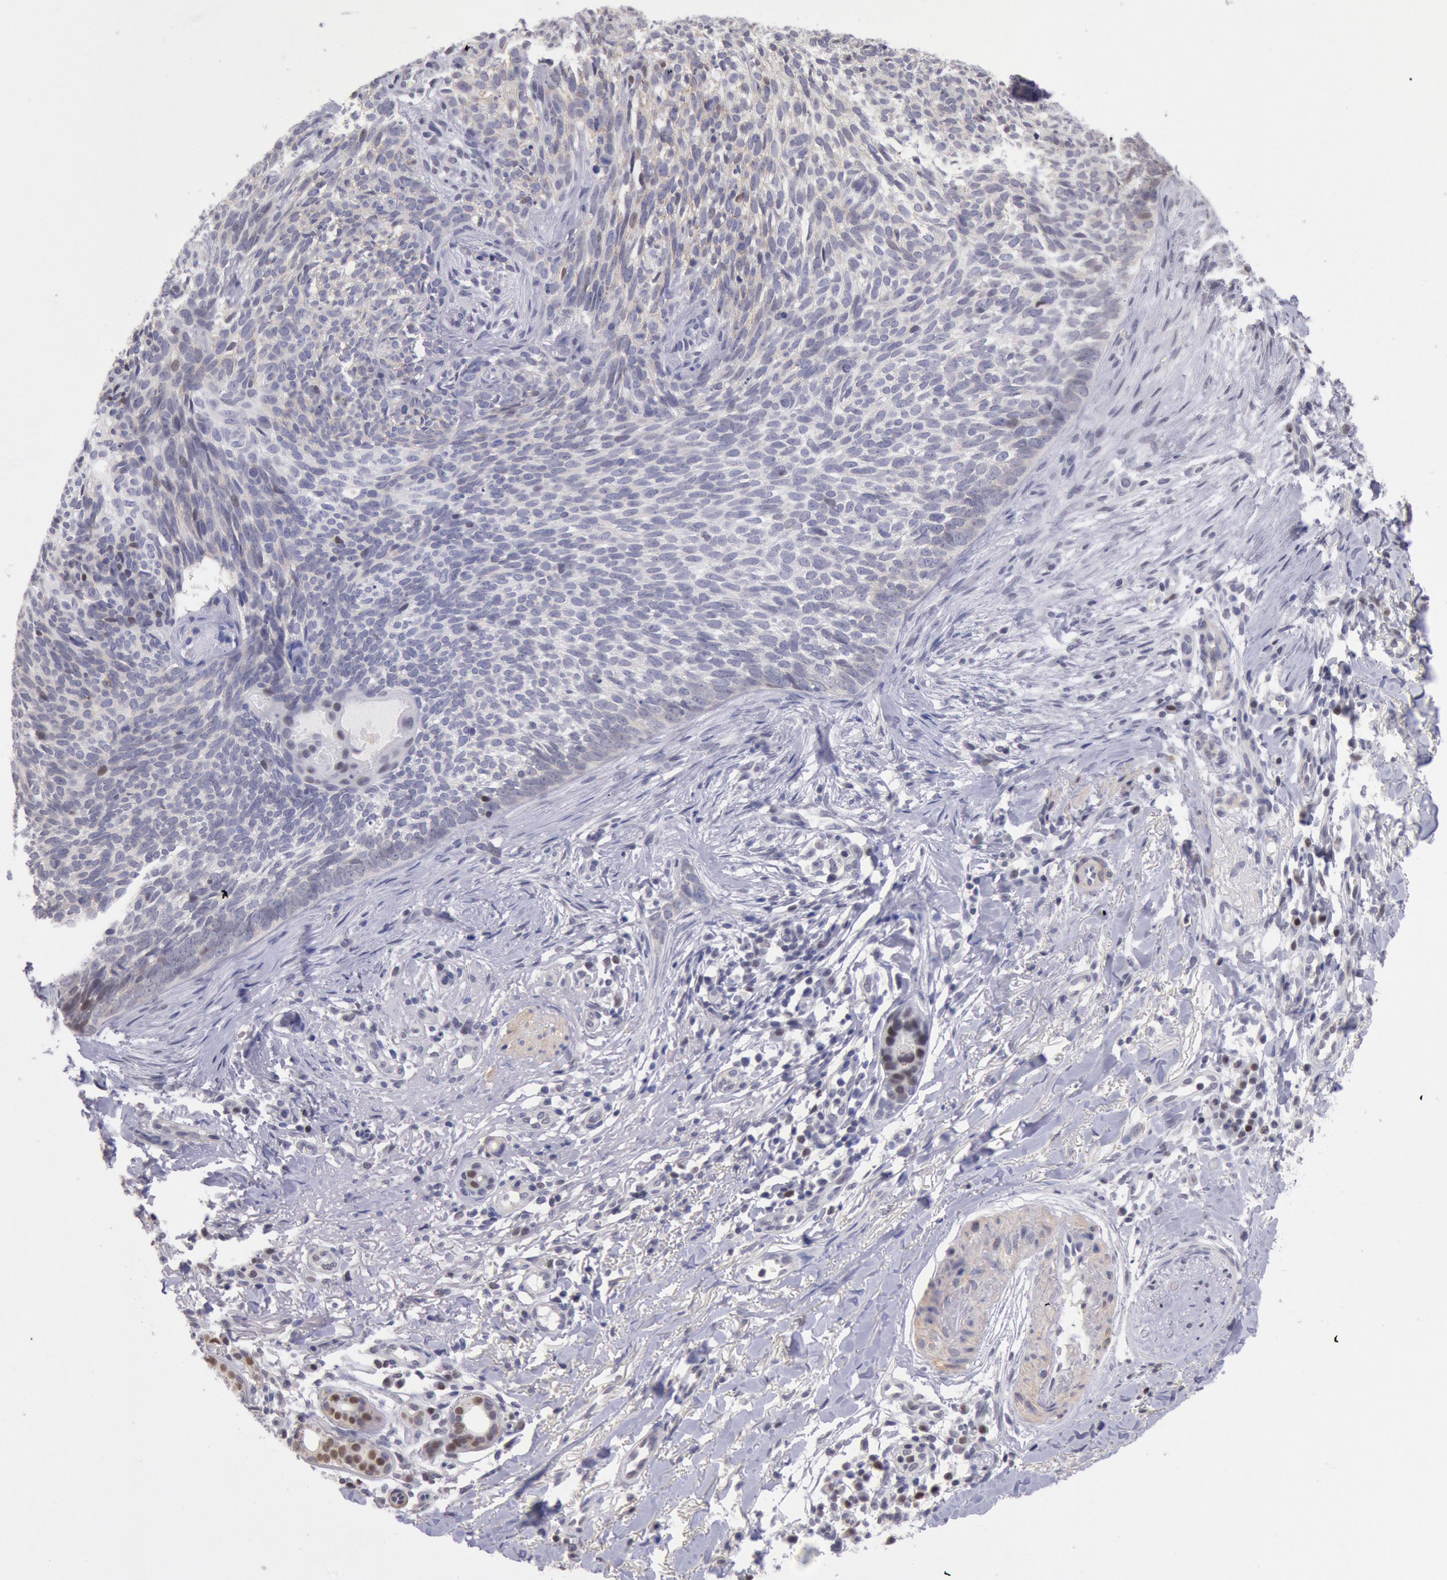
{"staining": {"intensity": "weak", "quantity": "25%-75%", "location": "cytoplasmic/membranous,nuclear"}, "tissue": "skin cancer", "cell_type": "Tumor cells", "image_type": "cancer", "snomed": [{"axis": "morphology", "description": "Basal cell carcinoma"}, {"axis": "topography", "description": "Skin"}], "caption": "IHC (DAB (3,3'-diaminobenzidine)) staining of skin cancer reveals weak cytoplasmic/membranous and nuclear protein staining in about 25%-75% of tumor cells.", "gene": "MYH7", "patient": {"sex": "female", "age": 81}}